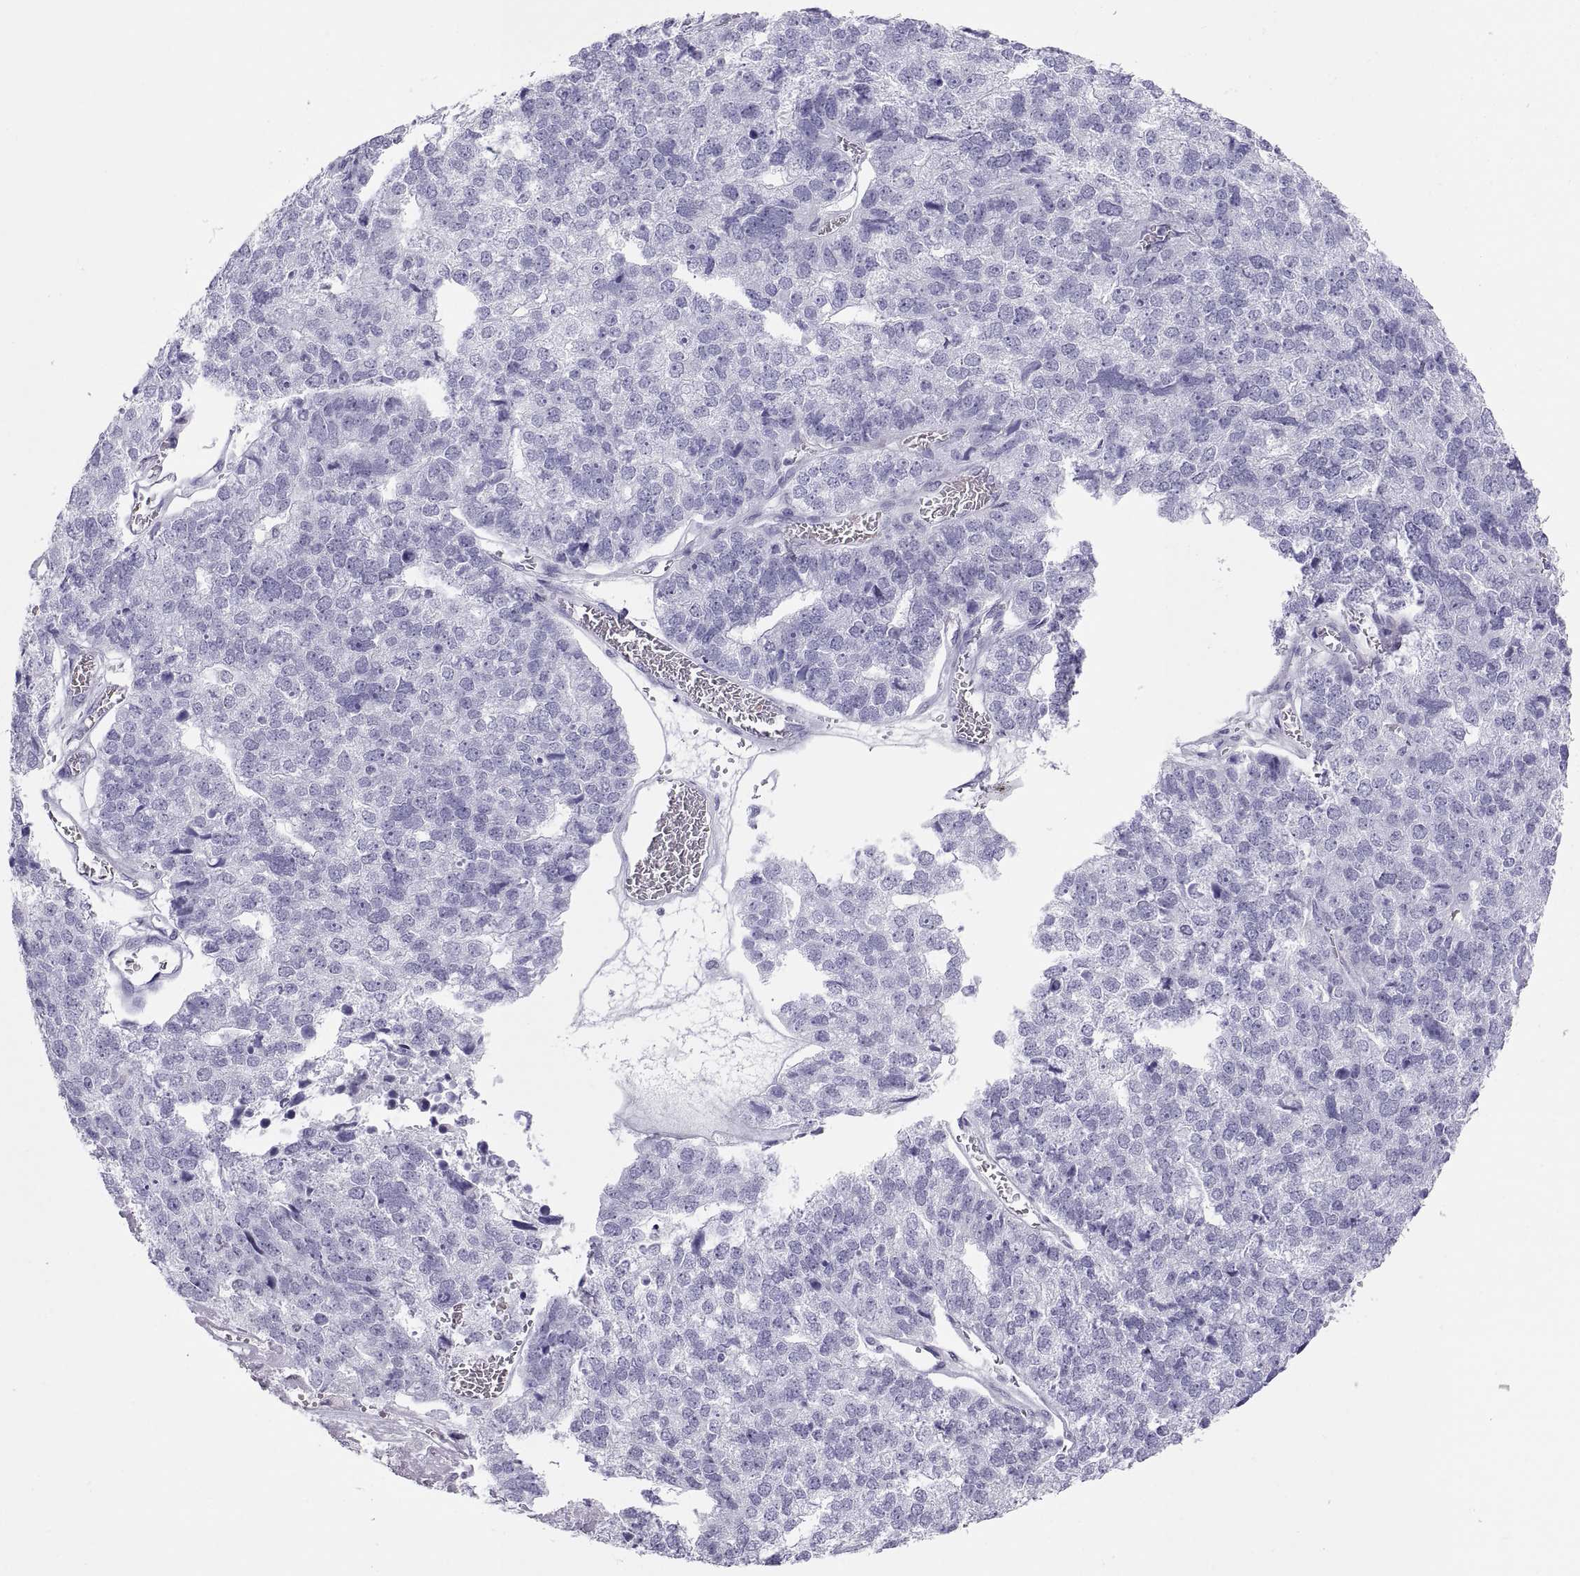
{"staining": {"intensity": "negative", "quantity": "none", "location": "none"}, "tissue": "stomach cancer", "cell_type": "Tumor cells", "image_type": "cancer", "snomed": [{"axis": "morphology", "description": "Adenocarcinoma, NOS"}, {"axis": "topography", "description": "Stomach"}], "caption": "Immunohistochemistry histopathology image of adenocarcinoma (stomach) stained for a protein (brown), which demonstrates no positivity in tumor cells.", "gene": "SEMG1", "patient": {"sex": "male", "age": 69}}